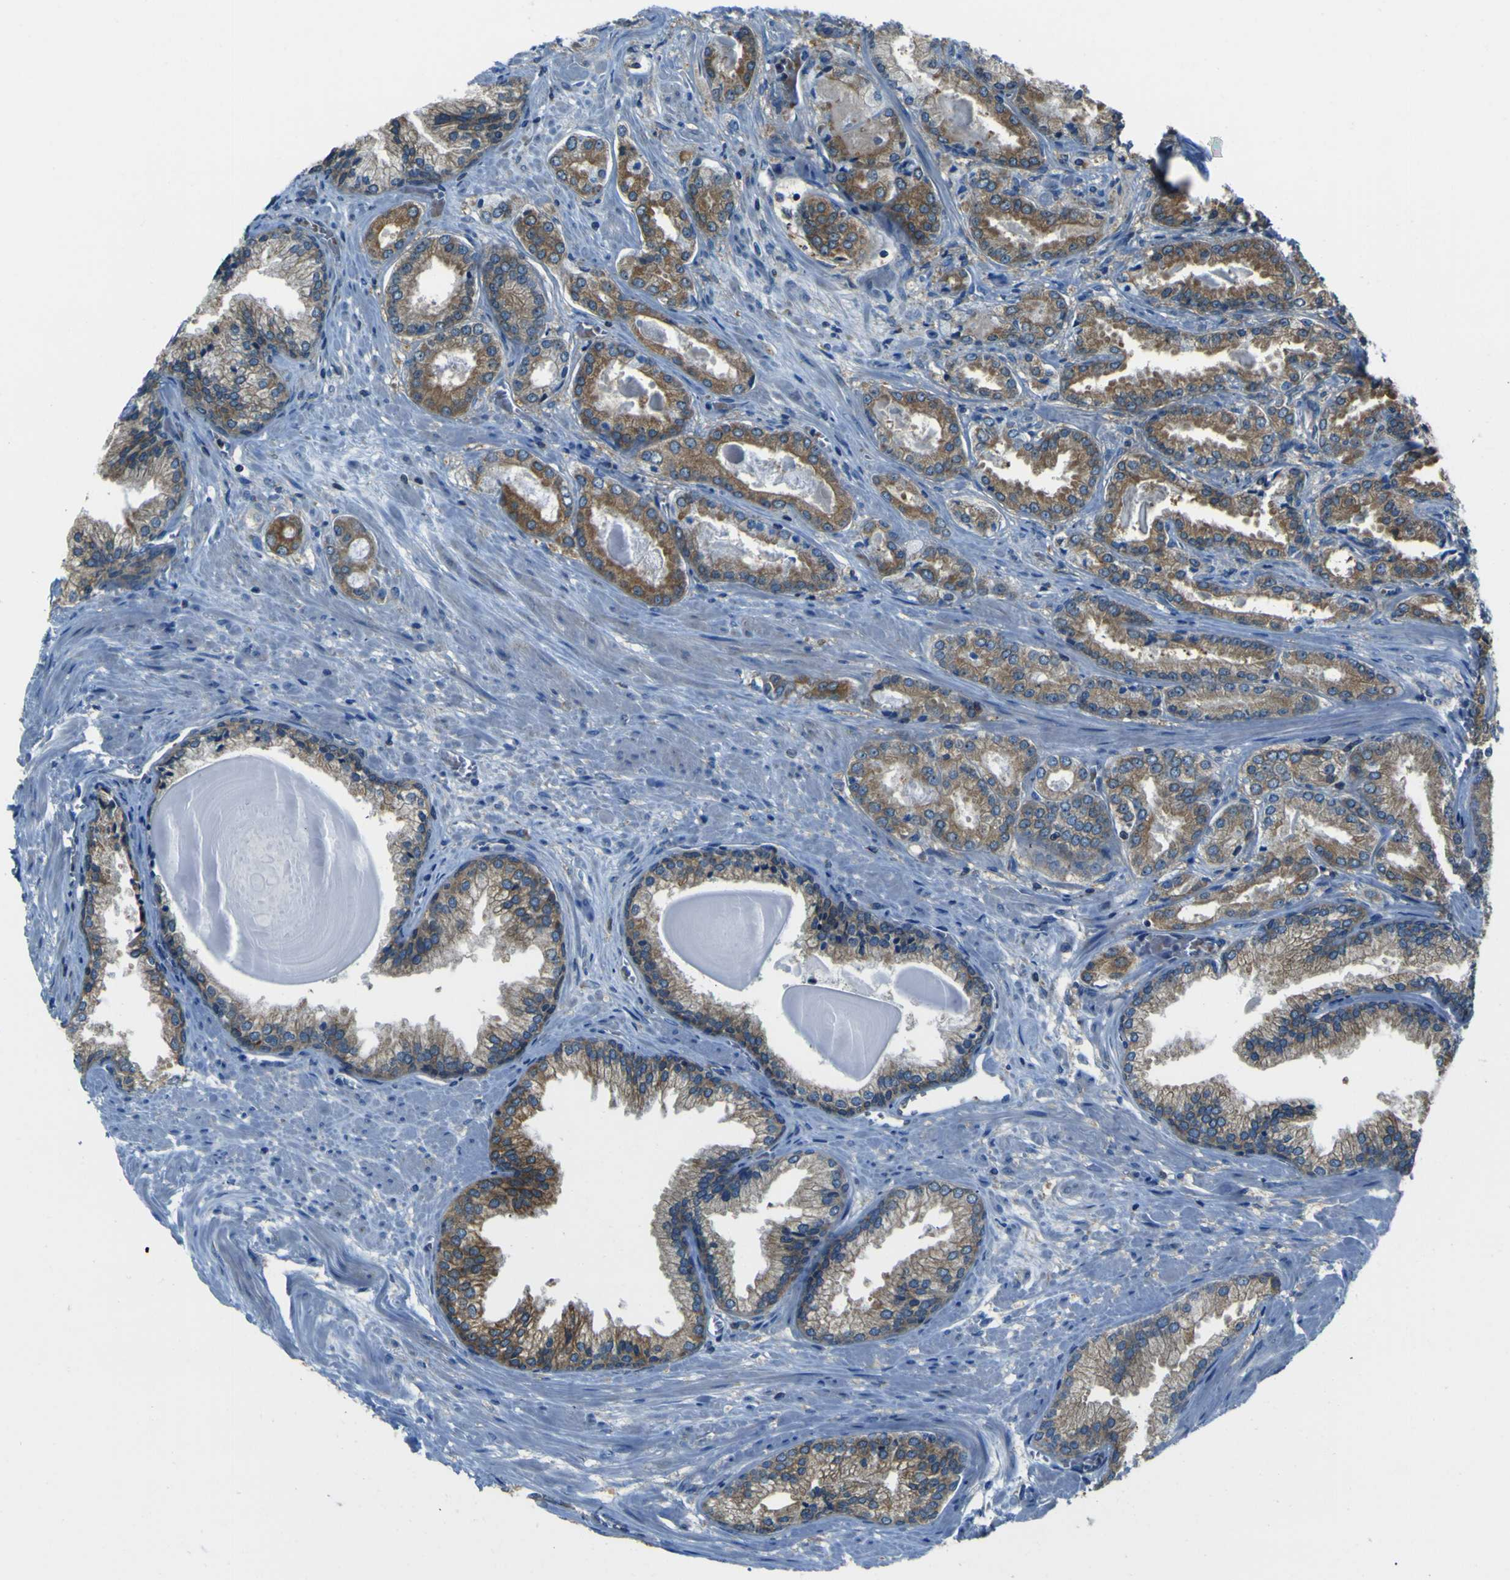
{"staining": {"intensity": "strong", "quantity": ">75%", "location": "cytoplasmic/membranous"}, "tissue": "prostate cancer", "cell_type": "Tumor cells", "image_type": "cancer", "snomed": [{"axis": "morphology", "description": "Adenocarcinoma, Low grade"}, {"axis": "topography", "description": "Prostate"}], "caption": "The photomicrograph displays a brown stain indicating the presence of a protein in the cytoplasmic/membranous of tumor cells in prostate cancer (adenocarcinoma (low-grade)).", "gene": "STIM1", "patient": {"sex": "male", "age": 59}}